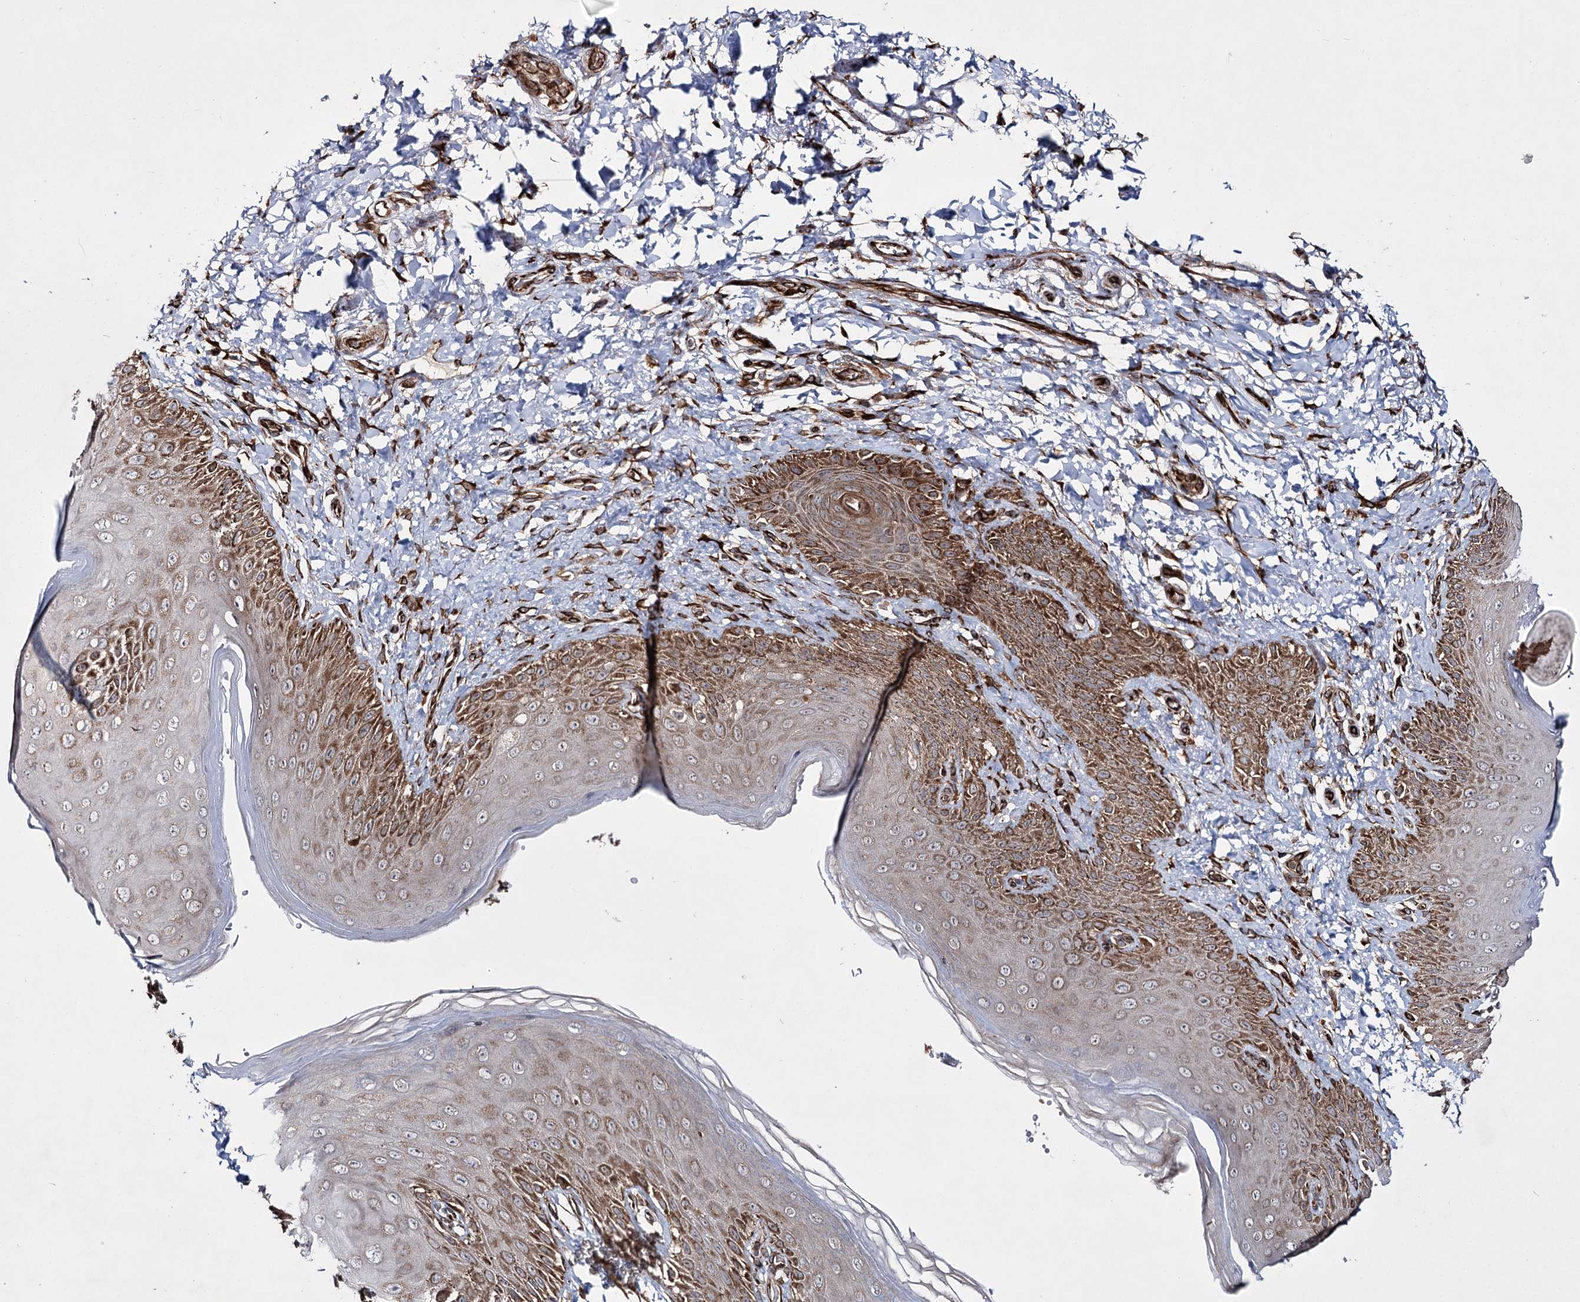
{"staining": {"intensity": "moderate", "quantity": ">75%", "location": "cytoplasmic/membranous"}, "tissue": "skin", "cell_type": "Epidermal cells", "image_type": "normal", "snomed": [{"axis": "morphology", "description": "Normal tissue, NOS"}, {"axis": "topography", "description": "Anal"}], "caption": "Protein positivity by immunohistochemistry (IHC) demonstrates moderate cytoplasmic/membranous expression in approximately >75% of epidermal cells in benign skin. (DAB (3,3'-diaminobenzidine) = brown stain, brightfield microscopy at high magnification).", "gene": "HECTD2", "patient": {"sex": "male", "age": 44}}